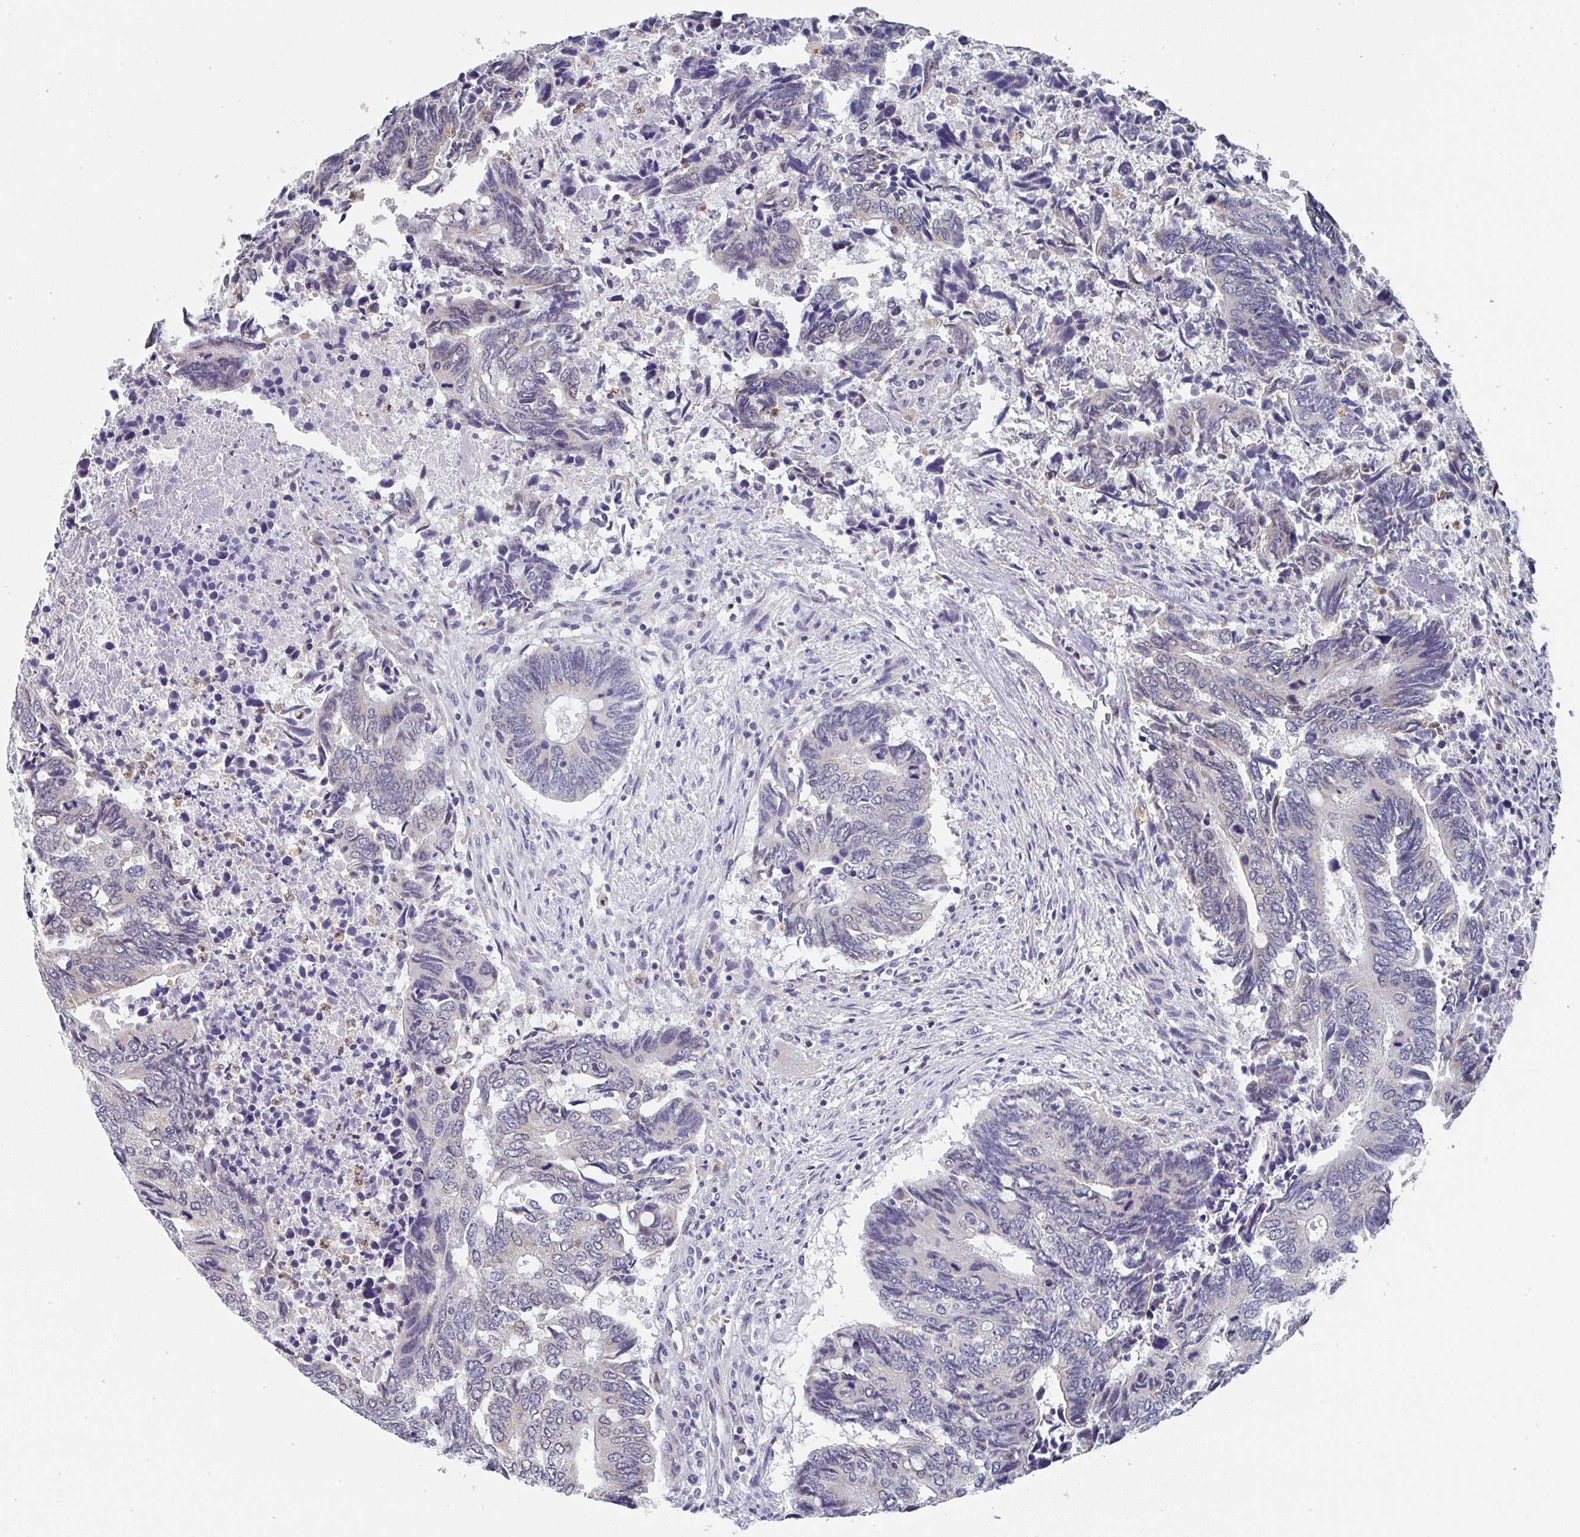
{"staining": {"intensity": "negative", "quantity": "none", "location": "none"}, "tissue": "colorectal cancer", "cell_type": "Tumor cells", "image_type": "cancer", "snomed": [{"axis": "morphology", "description": "Adenocarcinoma, NOS"}, {"axis": "topography", "description": "Colon"}], "caption": "The immunohistochemistry histopathology image has no significant staining in tumor cells of colorectal cancer tissue.", "gene": "NCF1", "patient": {"sex": "male", "age": 87}}